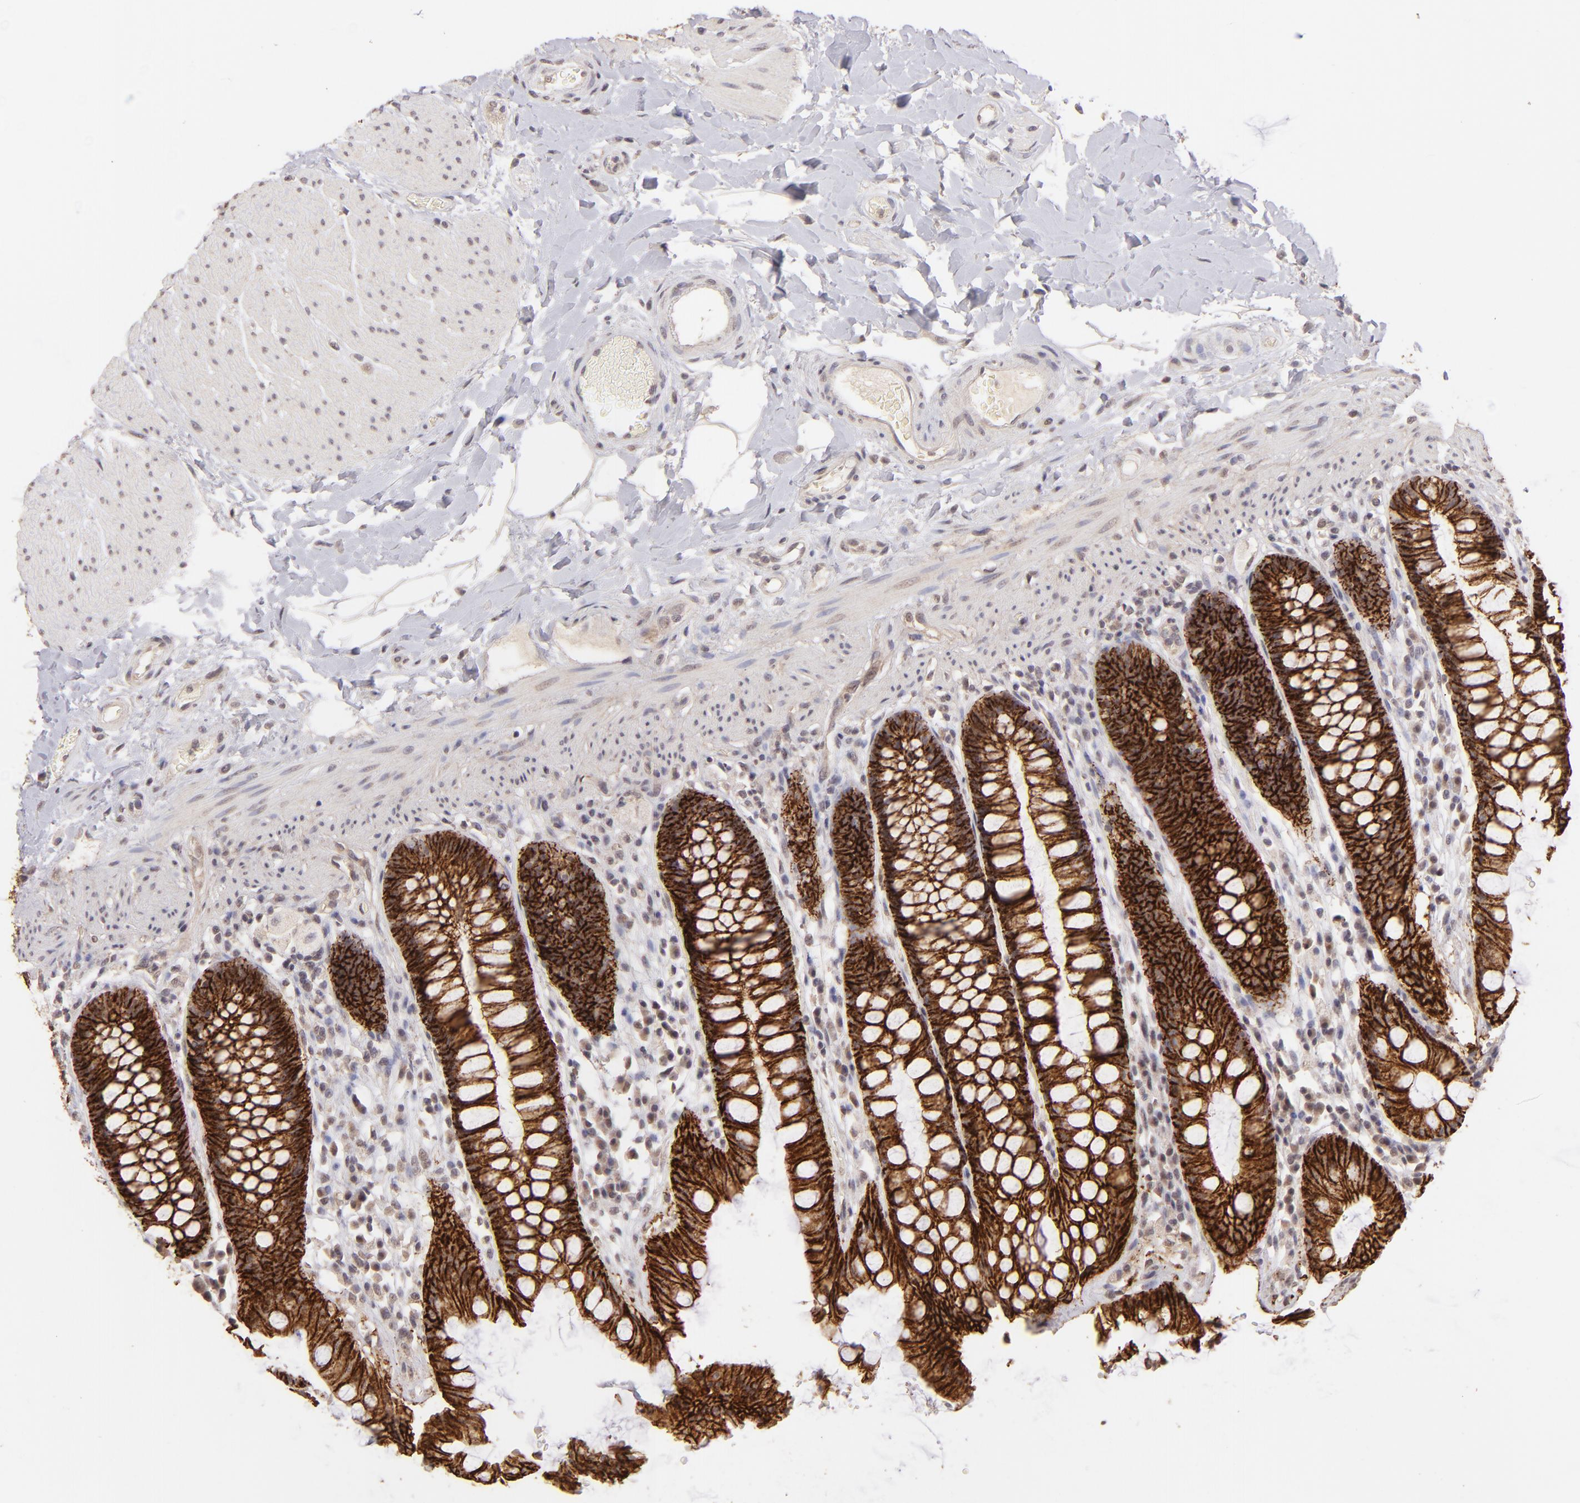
{"staining": {"intensity": "strong", "quantity": ">75%", "location": "cytoplasmic/membranous"}, "tissue": "rectum", "cell_type": "Glandular cells", "image_type": "normal", "snomed": [{"axis": "morphology", "description": "Normal tissue, NOS"}, {"axis": "topography", "description": "Rectum"}], "caption": "Protein staining of normal rectum displays strong cytoplasmic/membranous staining in about >75% of glandular cells. (Stains: DAB (3,3'-diaminobenzidine) in brown, nuclei in blue, Microscopy: brightfield microscopy at high magnification).", "gene": "CLDN1", "patient": {"sex": "female", "age": 46}}